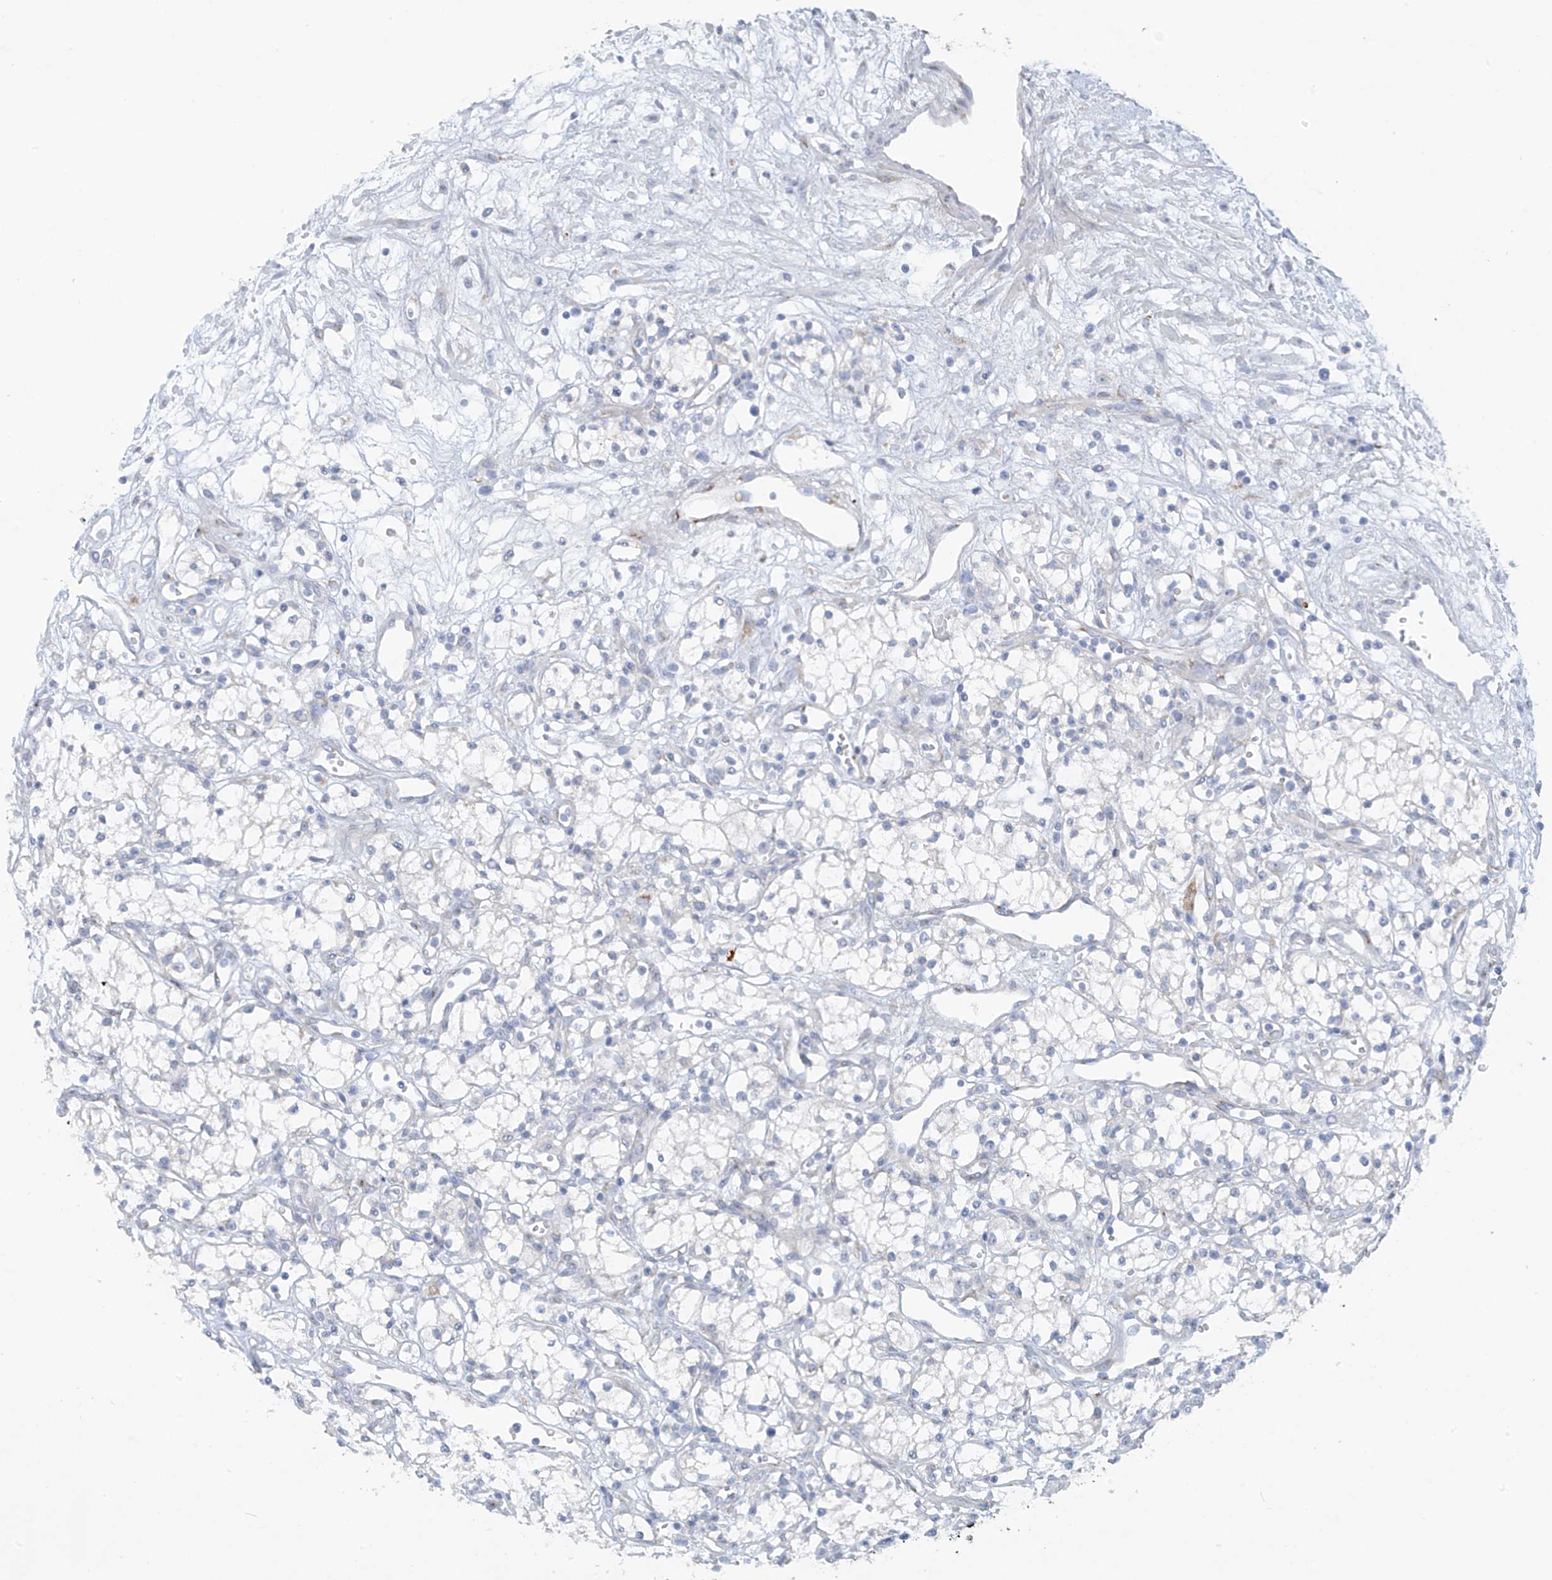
{"staining": {"intensity": "negative", "quantity": "none", "location": "none"}, "tissue": "renal cancer", "cell_type": "Tumor cells", "image_type": "cancer", "snomed": [{"axis": "morphology", "description": "Adenocarcinoma, NOS"}, {"axis": "topography", "description": "Kidney"}], "caption": "Immunohistochemistry of human renal cancer (adenocarcinoma) reveals no staining in tumor cells. (DAB immunohistochemistry, high magnification).", "gene": "TRMT2B", "patient": {"sex": "male", "age": 59}}